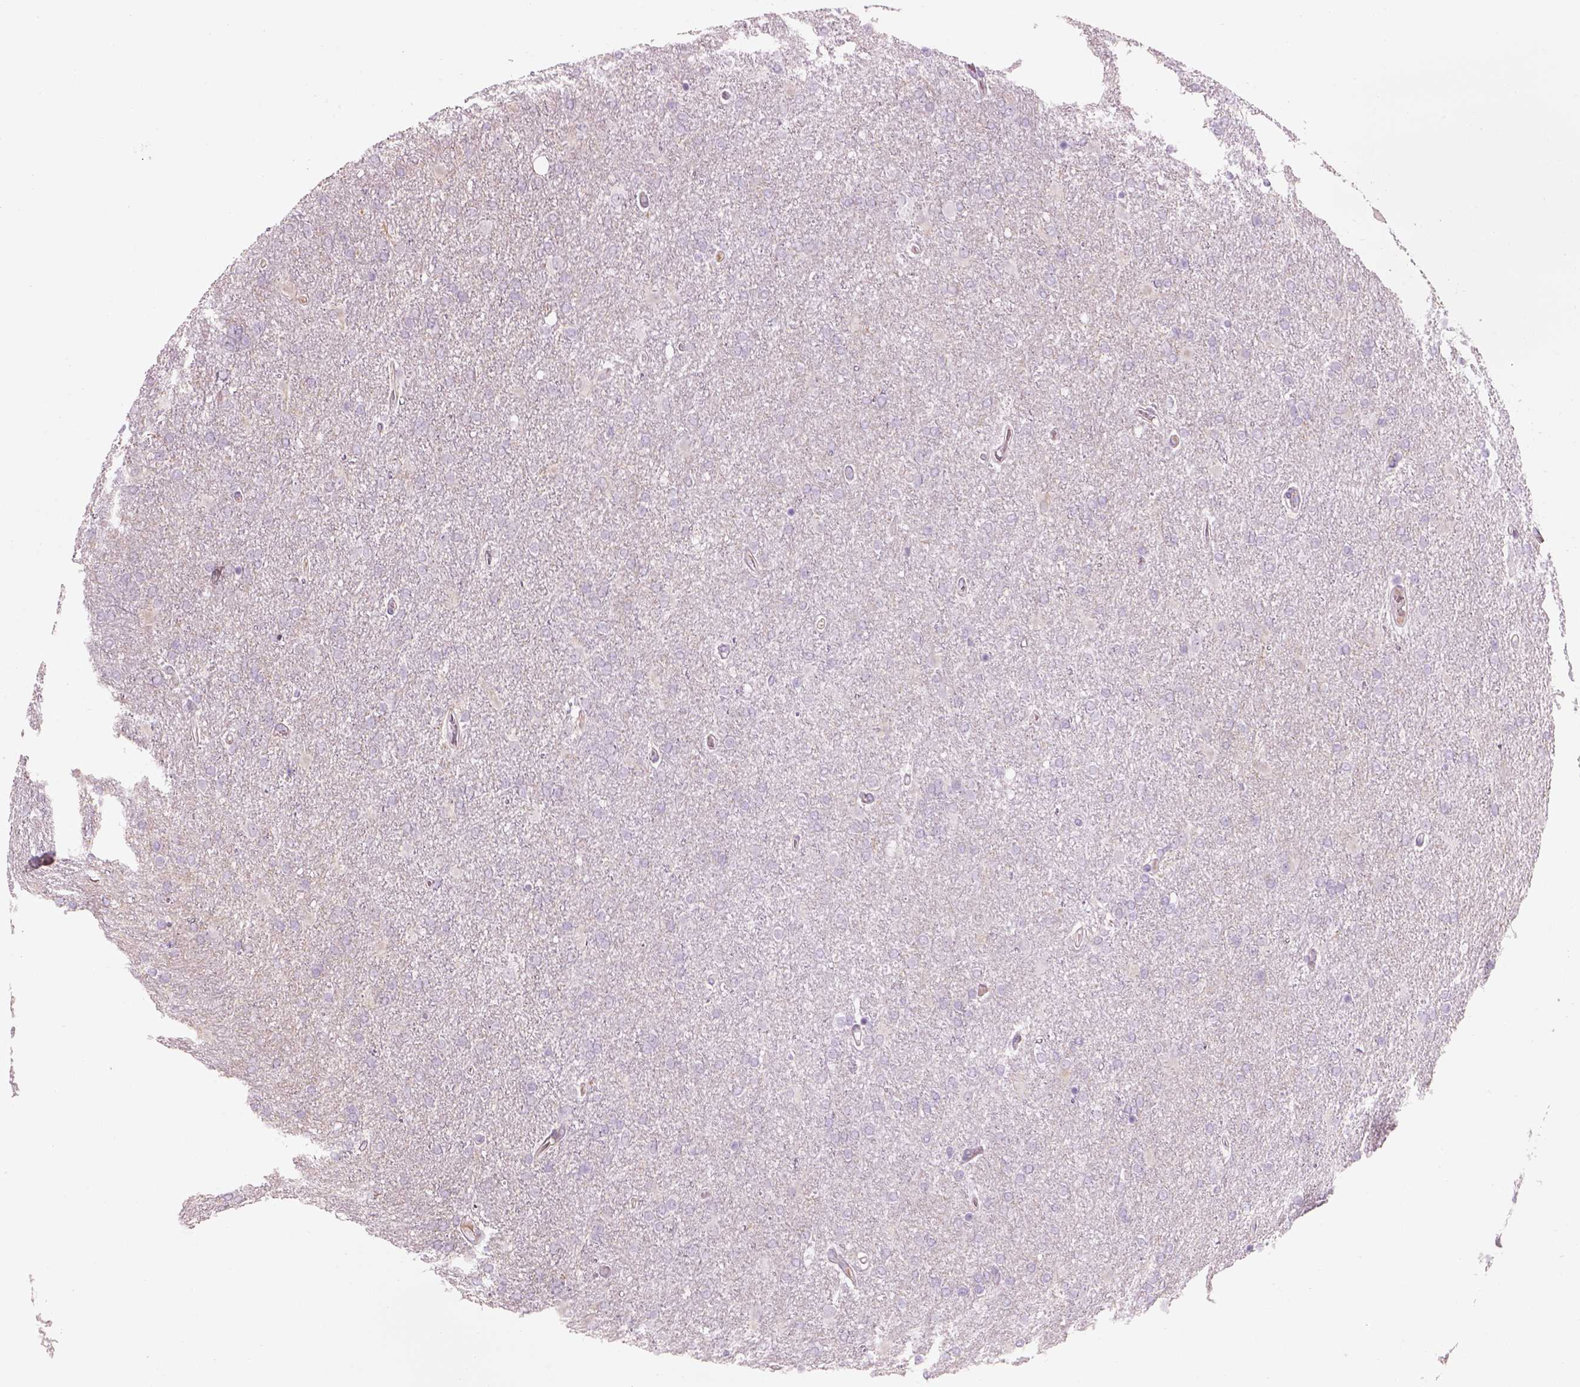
{"staining": {"intensity": "negative", "quantity": "none", "location": "none"}, "tissue": "glioma", "cell_type": "Tumor cells", "image_type": "cancer", "snomed": [{"axis": "morphology", "description": "Glioma, malignant, High grade"}, {"axis": "topography", "description": "Cerebral cortex"}], "caption": "This is a histopathology image of immunohistochemistry (IHC) staining of high-grade glioma (malignant), which shows no positivity in tumor cells.", "gene": "GAS2L2", "patient": {"sex": "male", "age": 70}}